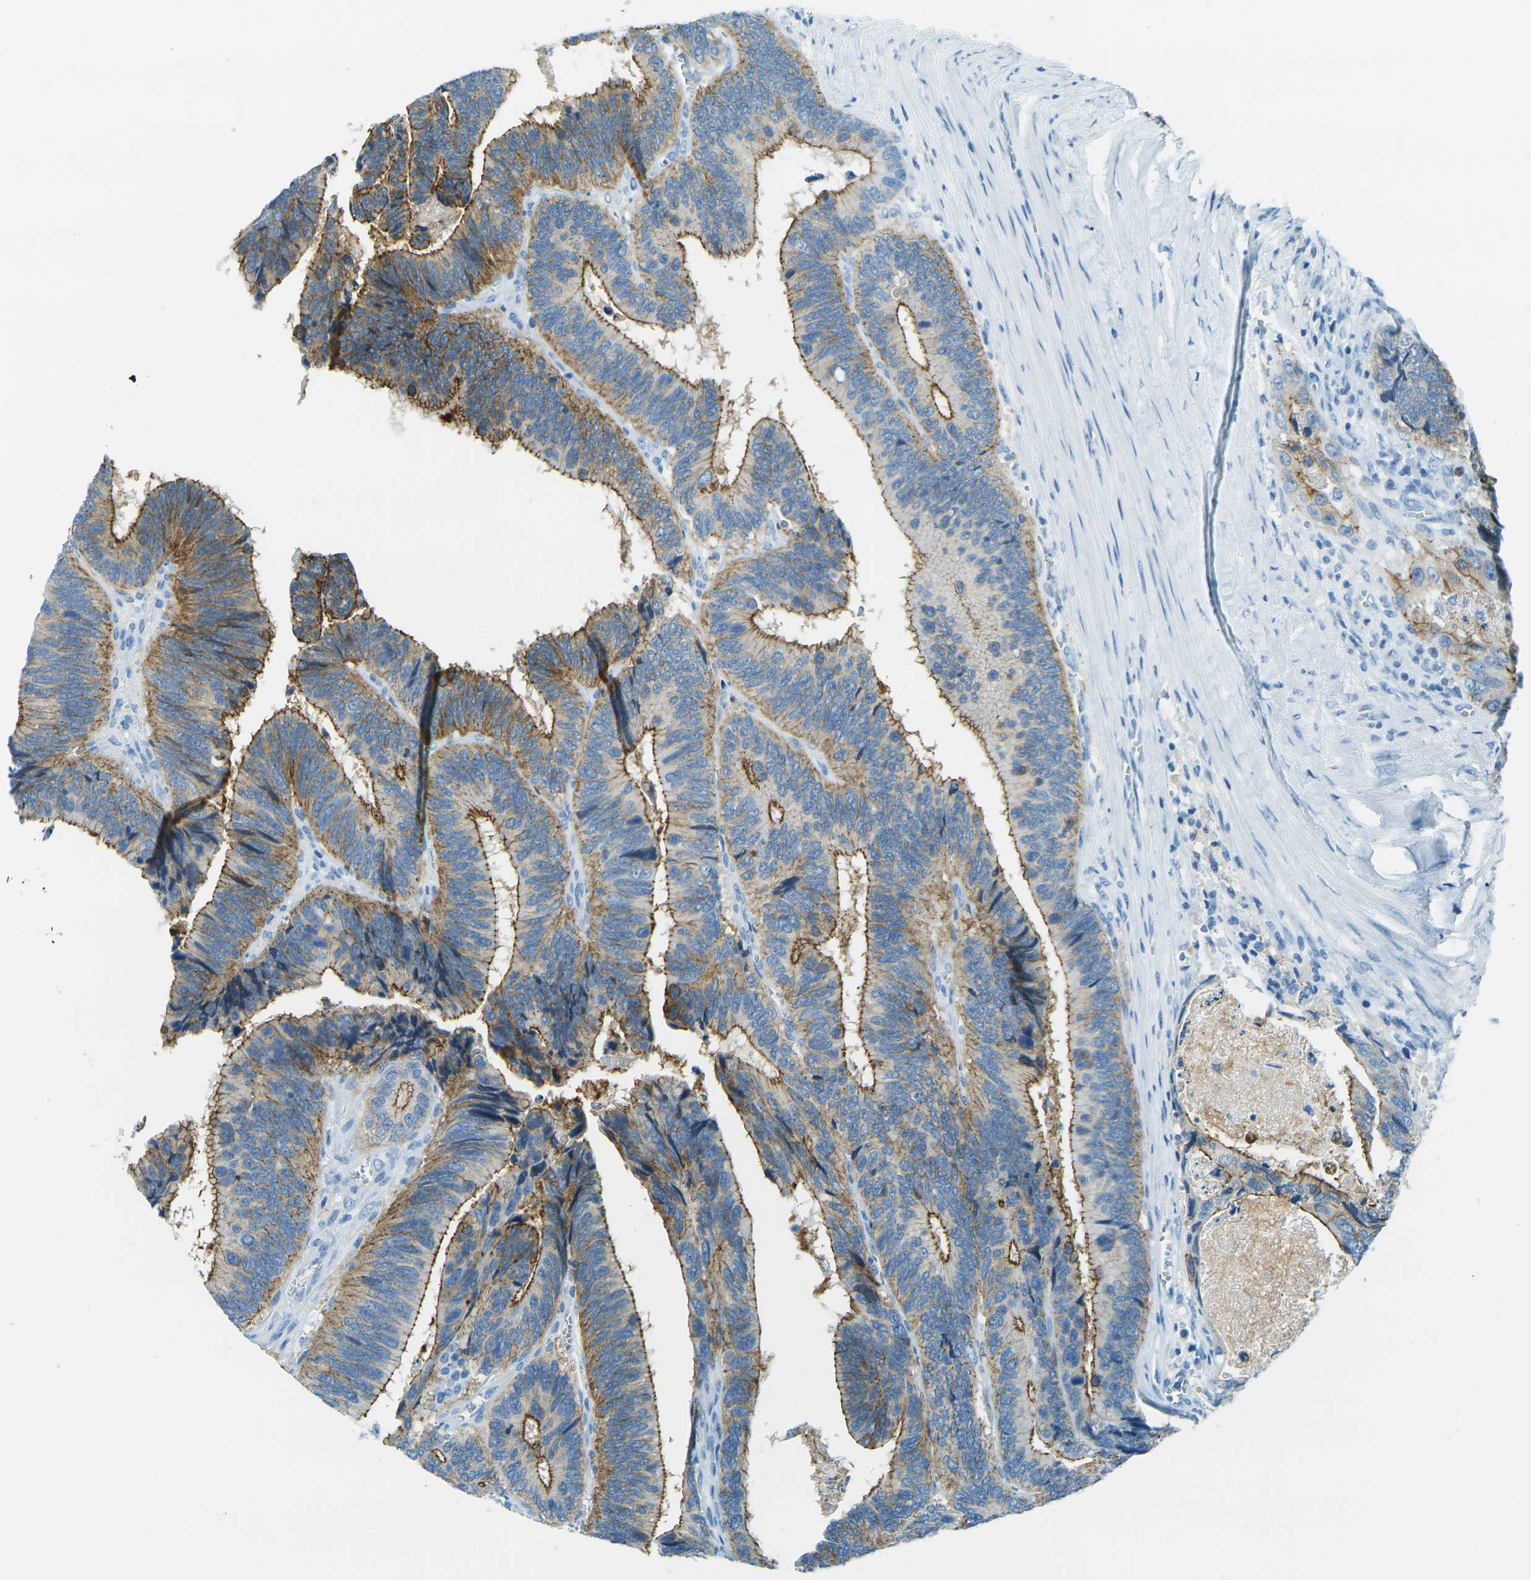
{"staining": {"intensity": "moderate", "quantity": ">75%", "location": "cytoplasmic/membranous"}, "tissue": "colorectal cancer", "cell_type": "Tumor cells", "image_type": "cancer", "snomed": [{"axis": "morphology", "description": "Adenocarcinoma, NOS"}, {"axis": "topography", "description": "Colon"}], "caption": "Protein staining displays moderate cytoplasmic/membranous staining in about >75% of tumor cells in colorectal adenocarcinoma. (brown staining indicates protein expression, while blue staining denotes nuclei).", "gene": "OCLN", "patient": {"sex": "male", "age": 72}}